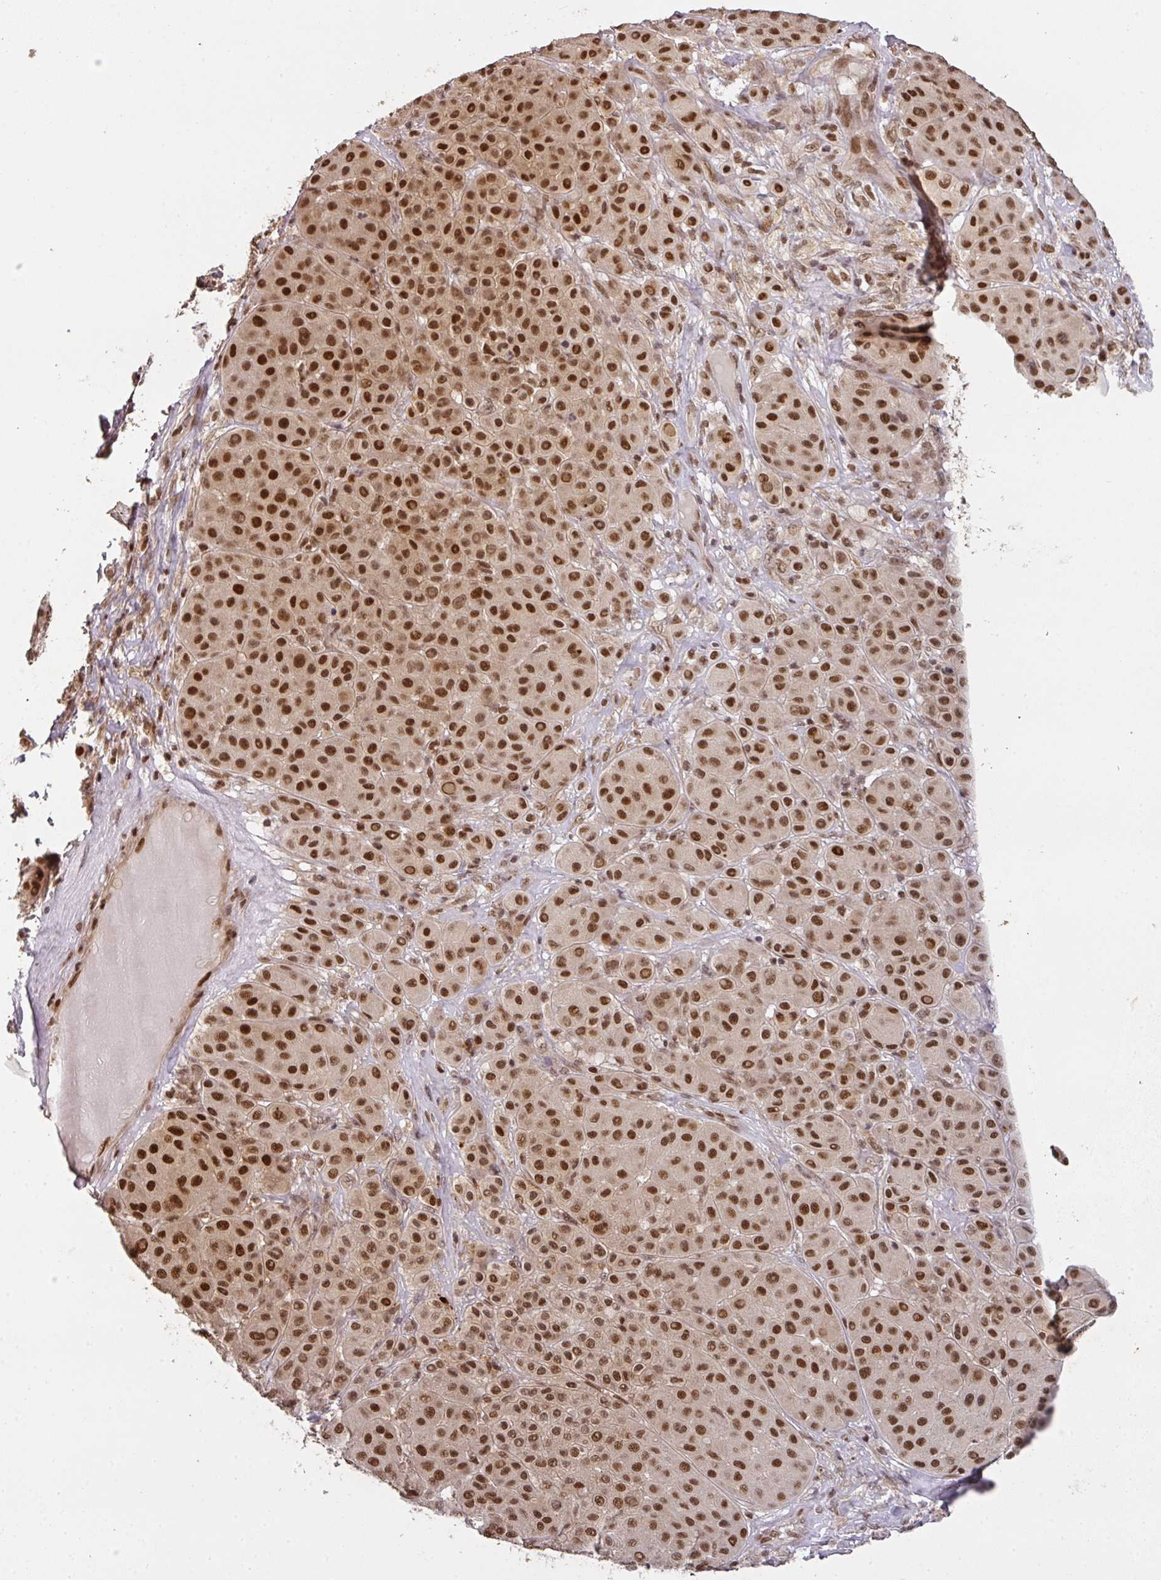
{"staining": {"intensity": "moderate", "quantity": ">75%", "location": "nuclear"}, "tissue": "melanoma", "cell_type": "Tumor cells", "image_type": "cancer", "snomed": [{"axis": "morphology", "description": "Malignant melanoma, Metastatic site"}, {"axis": "topography", "description": "Smooth muscle"}], "caption": "This is an image of IHC staining of malignant melanoma (metastatic site), which shows moderate staining in the nuclear of tumor cells.", "gene": "GPRIN2", "patient": {"sex": "male", "age": 41}}